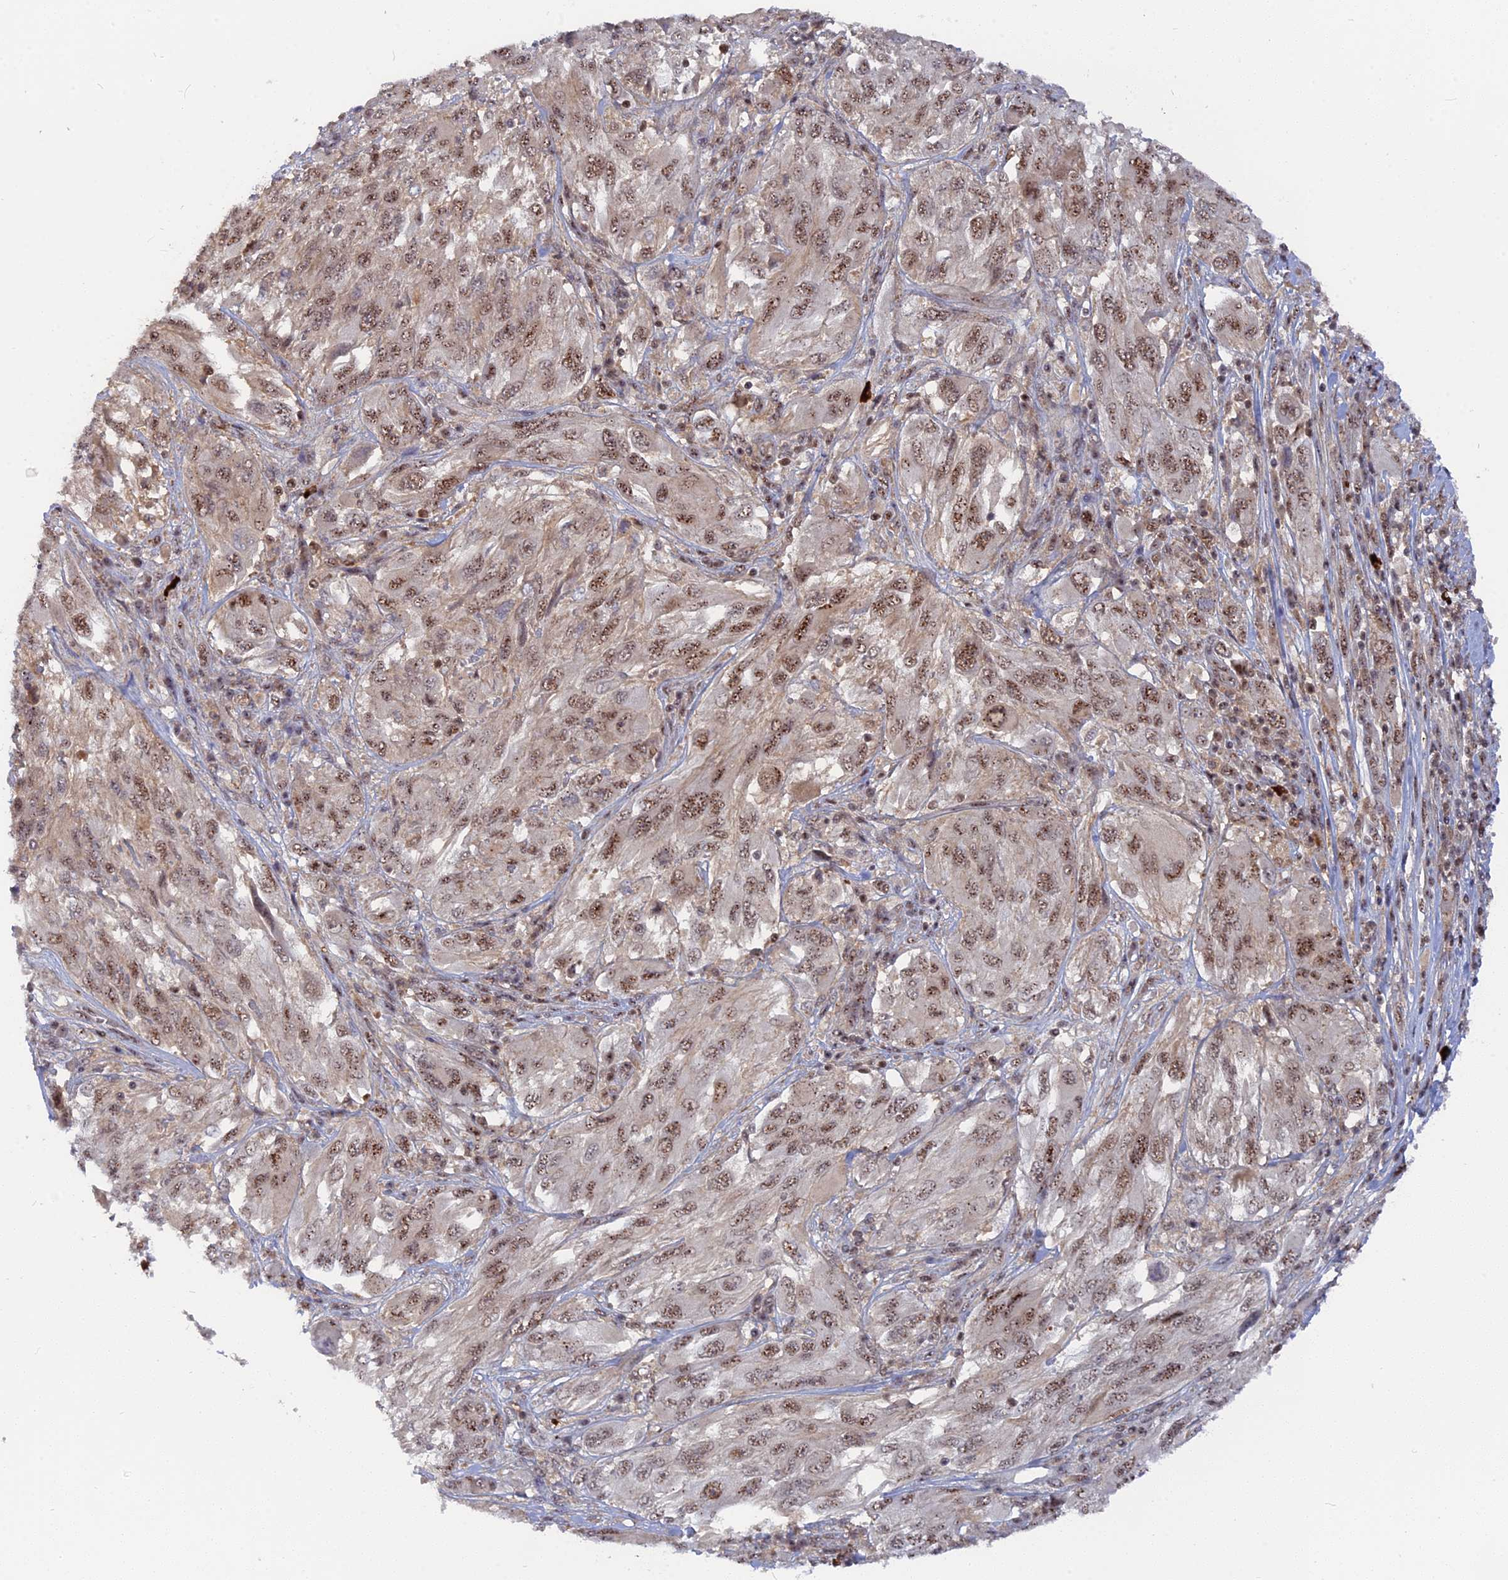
{"staining": {"intensity": "moderate", "quantity": ">75%", "location": "nuclear"}, "tissue": "melanoma", "cell_type": "Tumor cells", "image_type": "cancer", "snomed": [{"axis": "morphology", "description": "Malignant melanoma, NOS"}, {"axis": "topography", "description": "Skin"}], "caption": "There is medium levels of moderate nuclear positivity in tumor cells of melanoma, as demonstrated by immunohistochemical staining (brown color).", "gene": "TAB1", "patient": {"sex": "female", "age": 91}}